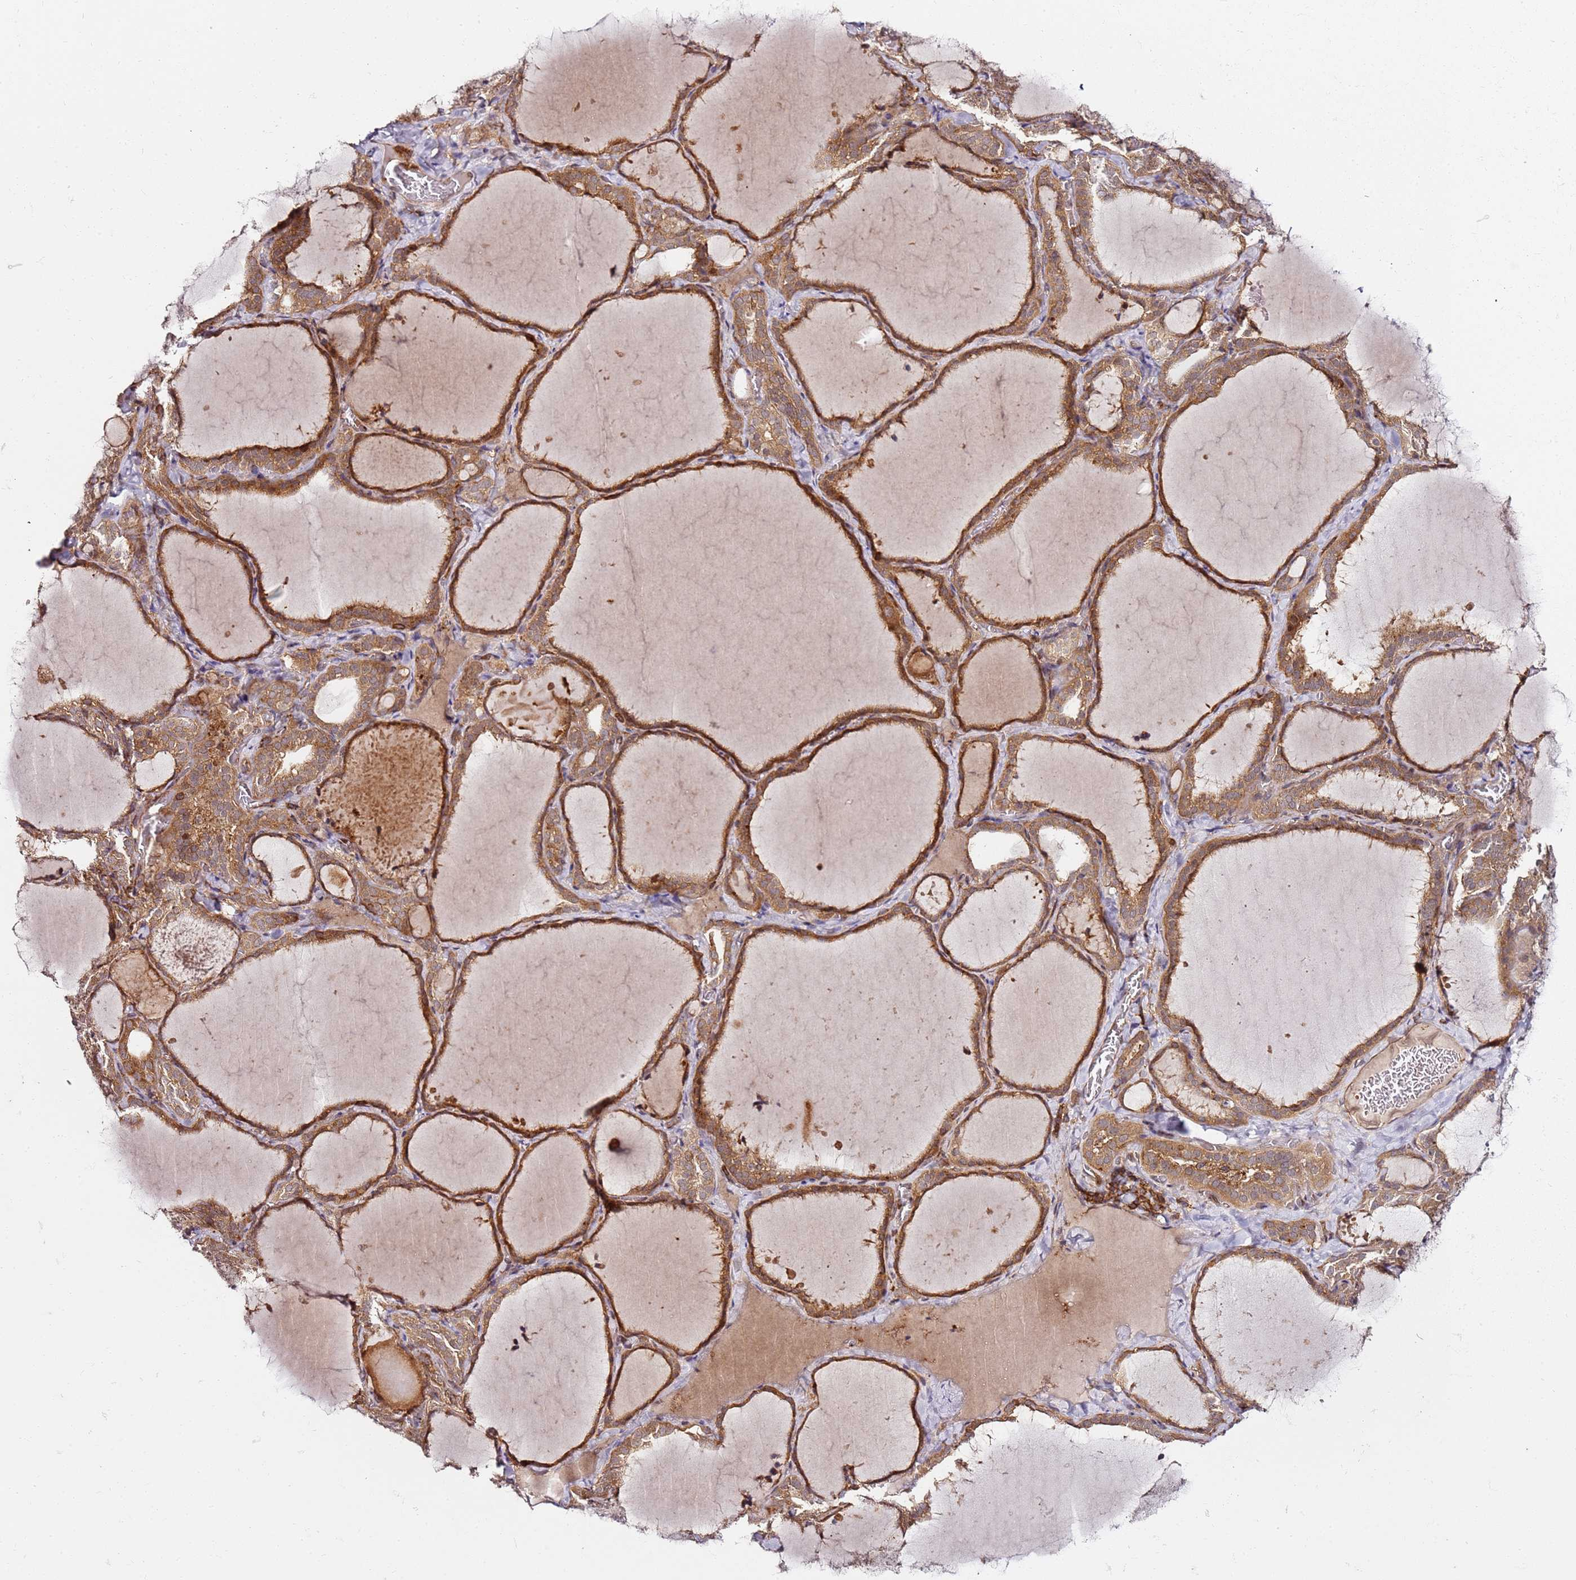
{"staining": {"intensity": "strong", "quantity": ">75%", "location": "cytoplasmic/membranous"}, "tissue": "thyroid gland", "cell_type": "Glandular cells", "image_type": "normal", "snomed": [{"axis": "morphology", "description": "Normal tissue, NOS"}, {"axis": "topography", "description": "Thyroid gland"}], "caption": "Thyroid gland stained for a protein (brown) displays strong cytoplasmic/membranous positive positivity in about >75% of glandular cells.", "gene": "PRMT7", "patient": {"sex": "female", "age": 22}}